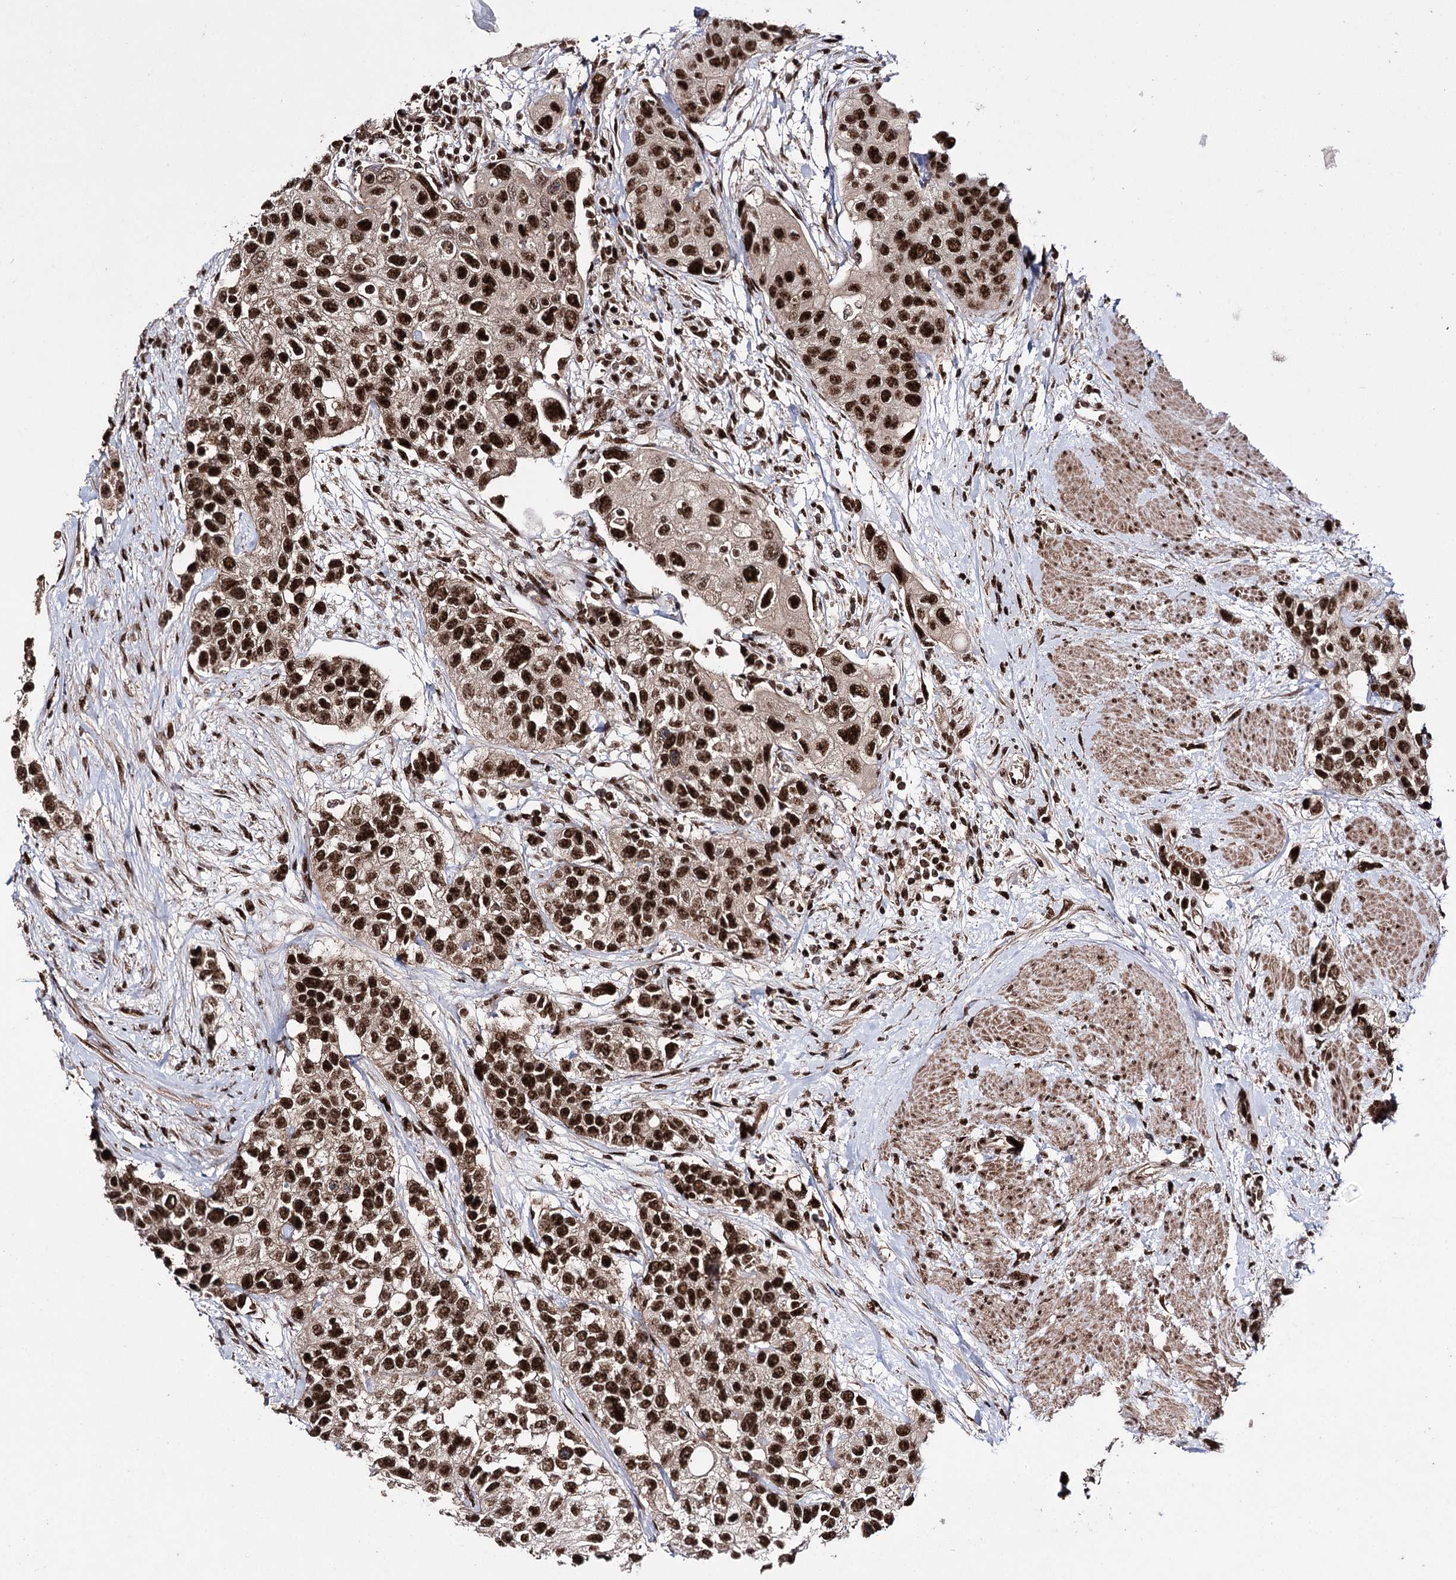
{"staining": {"intensity": "strong", "quantity": ">75%", "location": "nuclear"}, "tissue": "urothelial cancer", "cell_type": "Tumor cells", "image_type": "cancer", "snomed": [{"axis": "morphology", "description": "Normal tissue, NOS"}, {"axis": "morphology", "description": "Urothelial carcinoma, High grade"}, {"axis": "topography", "description": "Vascular tissue"}, {"axis": "topography", "description": "Urinary bladder"}], "caption": "IHC of high-grade urothelial carcinoma exhibits high levels of strong nuclear expression in about >75% of tumor cells.", "gene": "PRPF40A", "patient": {"sex": "female", "age": 56}}